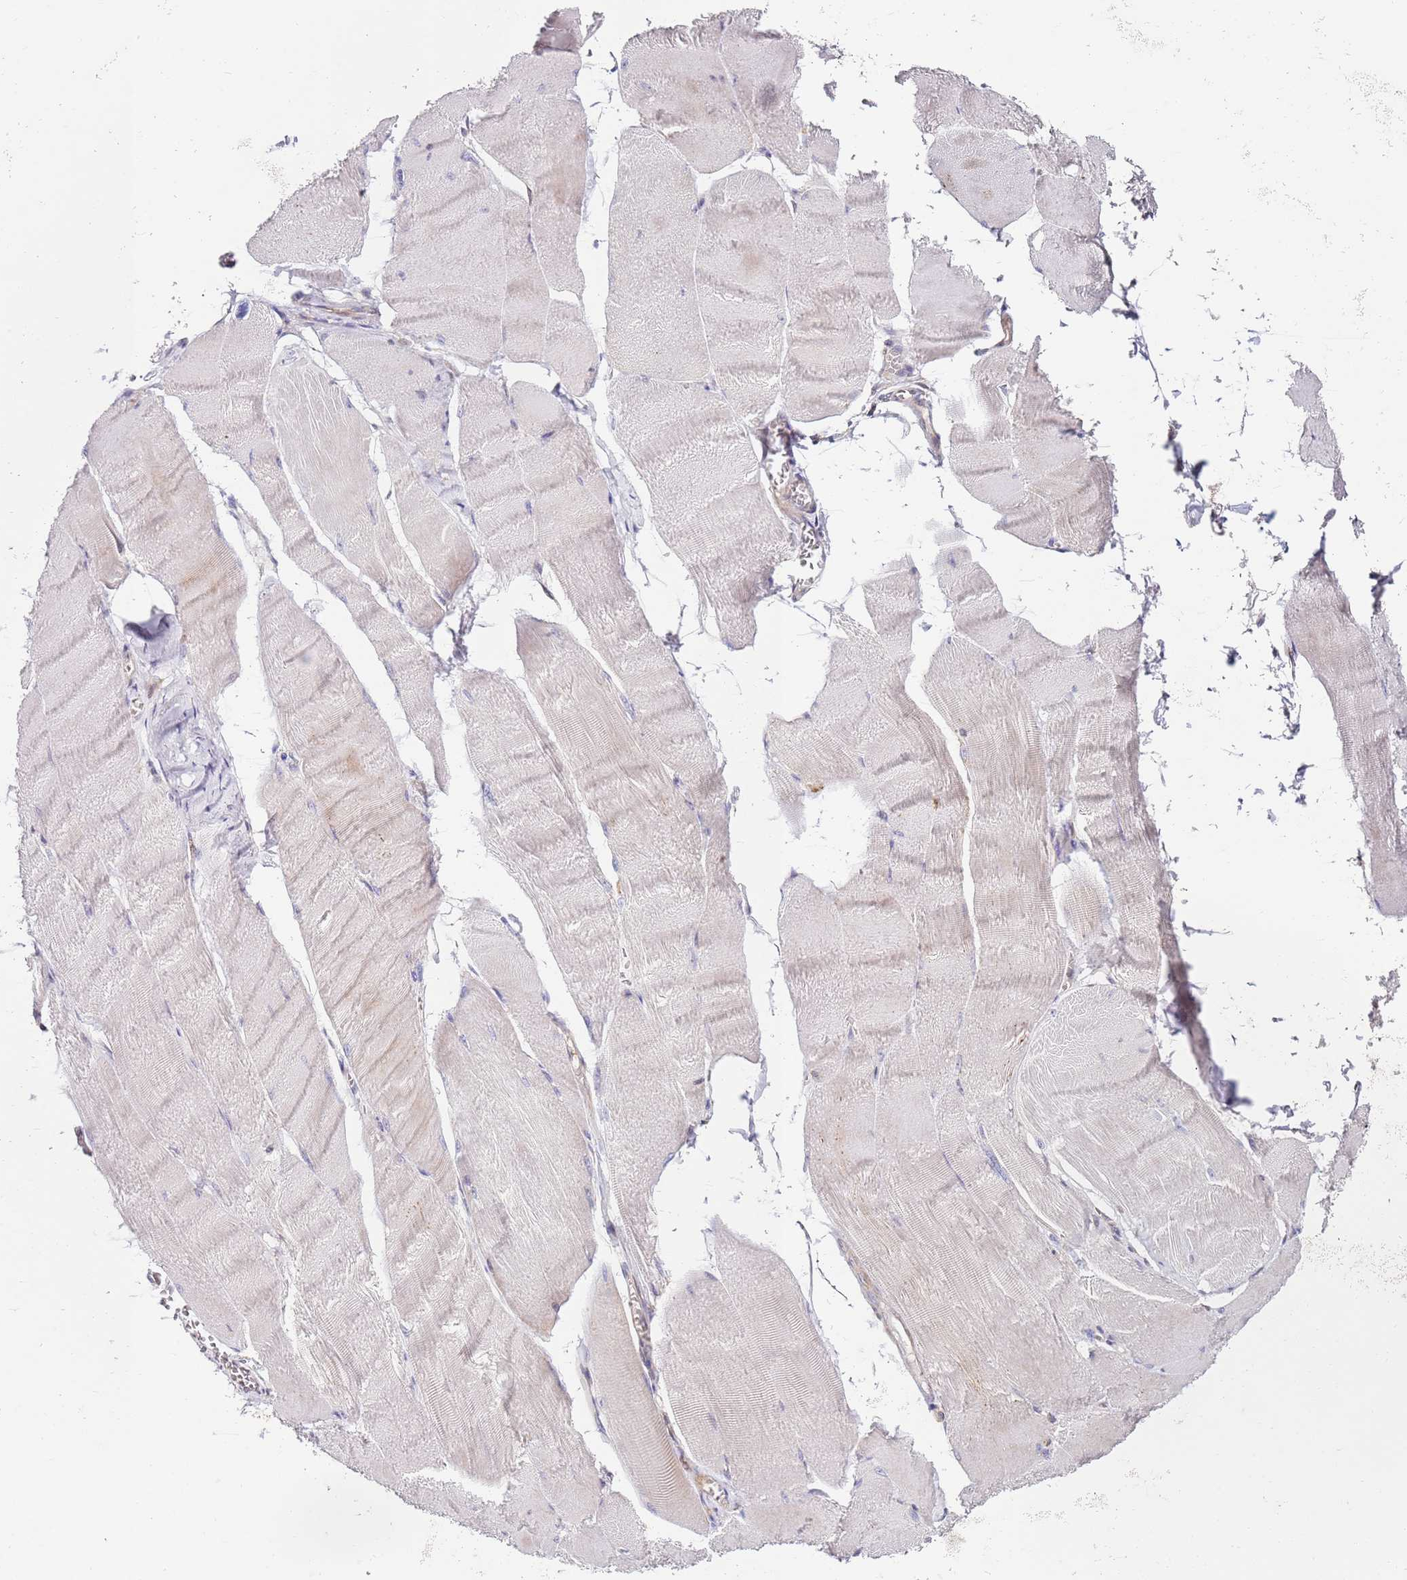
{"staining": {"intensity": "weak", "quantity": "25%-75%", "location": "cytoplasmic/membranous"}, "tissue": "skeletal muscle", "cell_type": "Myocytes", "image_type": "normal", "snomed": [{"axis": "morphology", "description": "Normal tissue, NOS"}, {"axis": "morphology", "description": "Basal cell carcinoma"}, {"axis": "topography", "description": "Skeletal muscle"}], "caption": "Human skeletal muscle stained with a brown dye exhibits weak cytoplasmic/membranous positive staining in about 25%-75% of myocytes.", "gene": "CNOT9", "patient": {"sex": "female", "age": 64}}